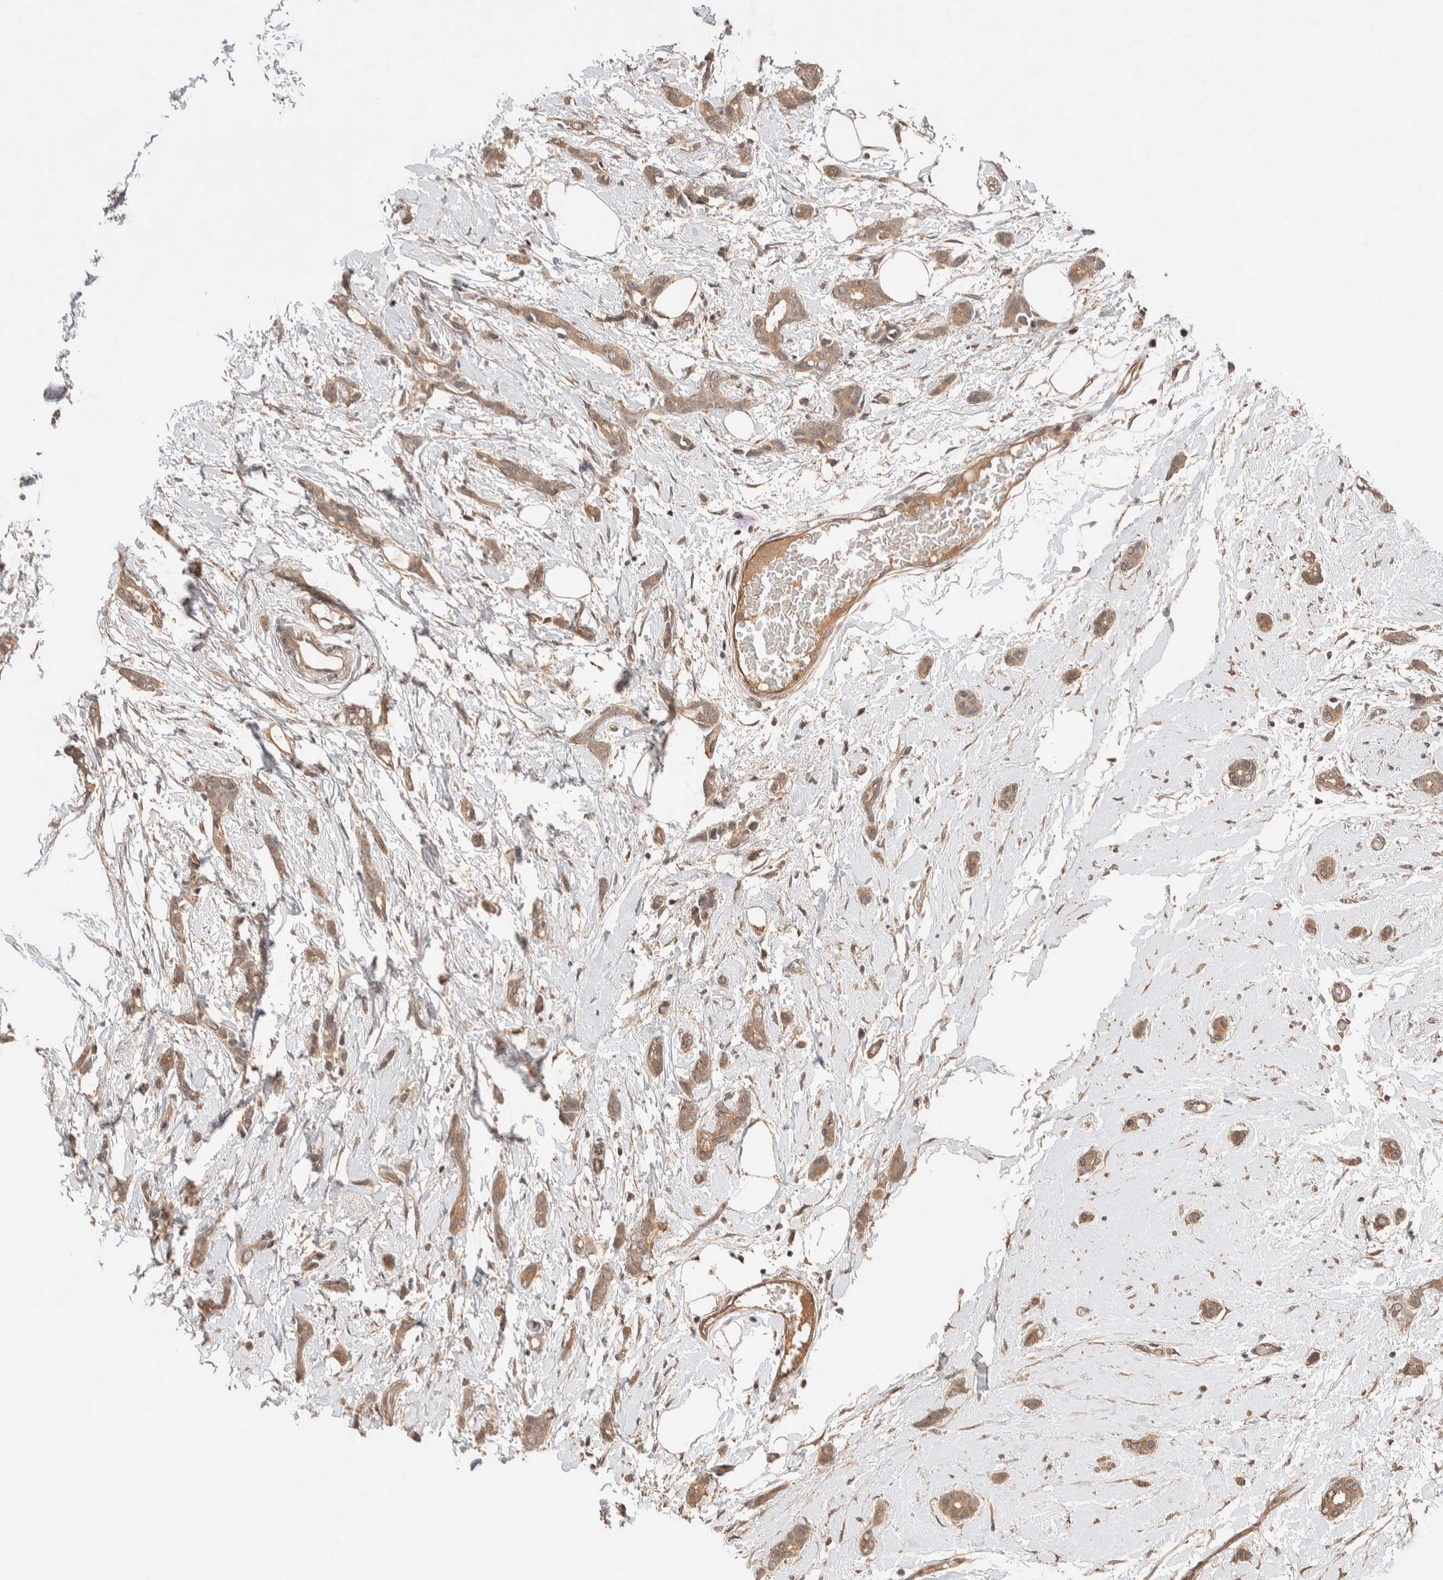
{"staining": {"intensity": "moderate", "quantity": ">75%", "location": "cytoplasmic/membranous"}, "tissue": "breast cancer", "cell_type": "Tumor cells", "image_type": "cancer", "snomed": [{"axis": "morphology", "description": "Duct carcinoma"}, {"axis": "topography", "description": "Breast"}], "caption": "IHC (DAB) staining of breast cancer (infiltrating ductal carcinoma) shows moderate cytoplasmic/membranous protein expression in approximately >75% of tumor cells.", "gene": "PRDM15", "patient": {"sex": "female", "age": 55}}